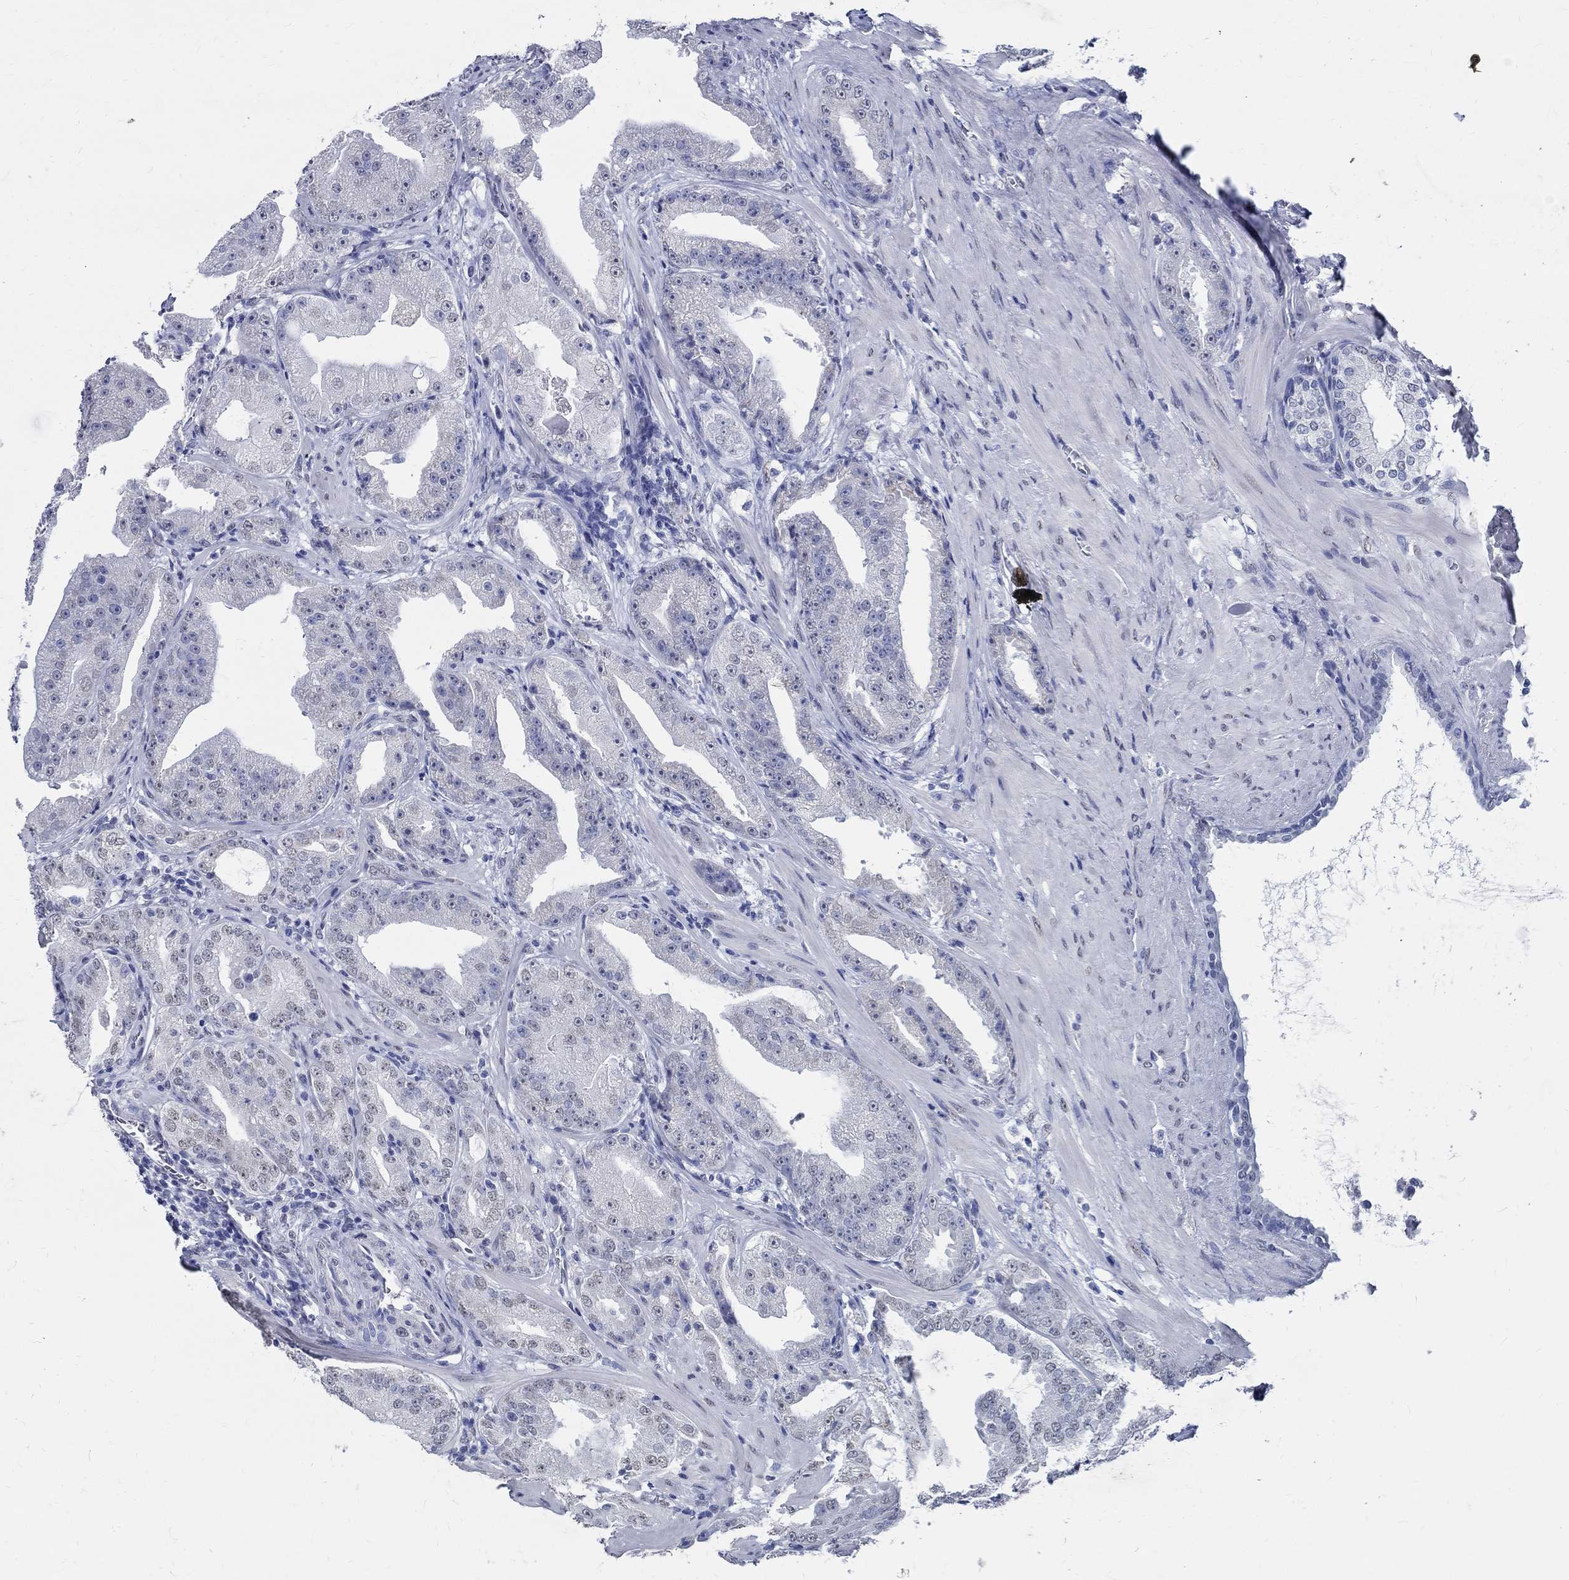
{"staining": {"intensity": "negative", "quantity": "none", "location": "none"}, "tissue": "prostate cancer", "cell_type": "Tumor cells", "image_type": "cancer", "snomed": [{"axis": "morphology", "description": "Adenocarcinoma, Low grade"}, {"axis": "topography", "description": "Prostate"}], "caption": "An image of human prostate adenocarcinoma (low-grade) is negative for staining in tumor cells. (DAB (3,3'-diaminobenzidine) immunohistochemistry (IHC) visualized using brightfield microscopy, high magnification).", "gene": "TSPAN16", "patient": {"sex": "male", "age": 62}}